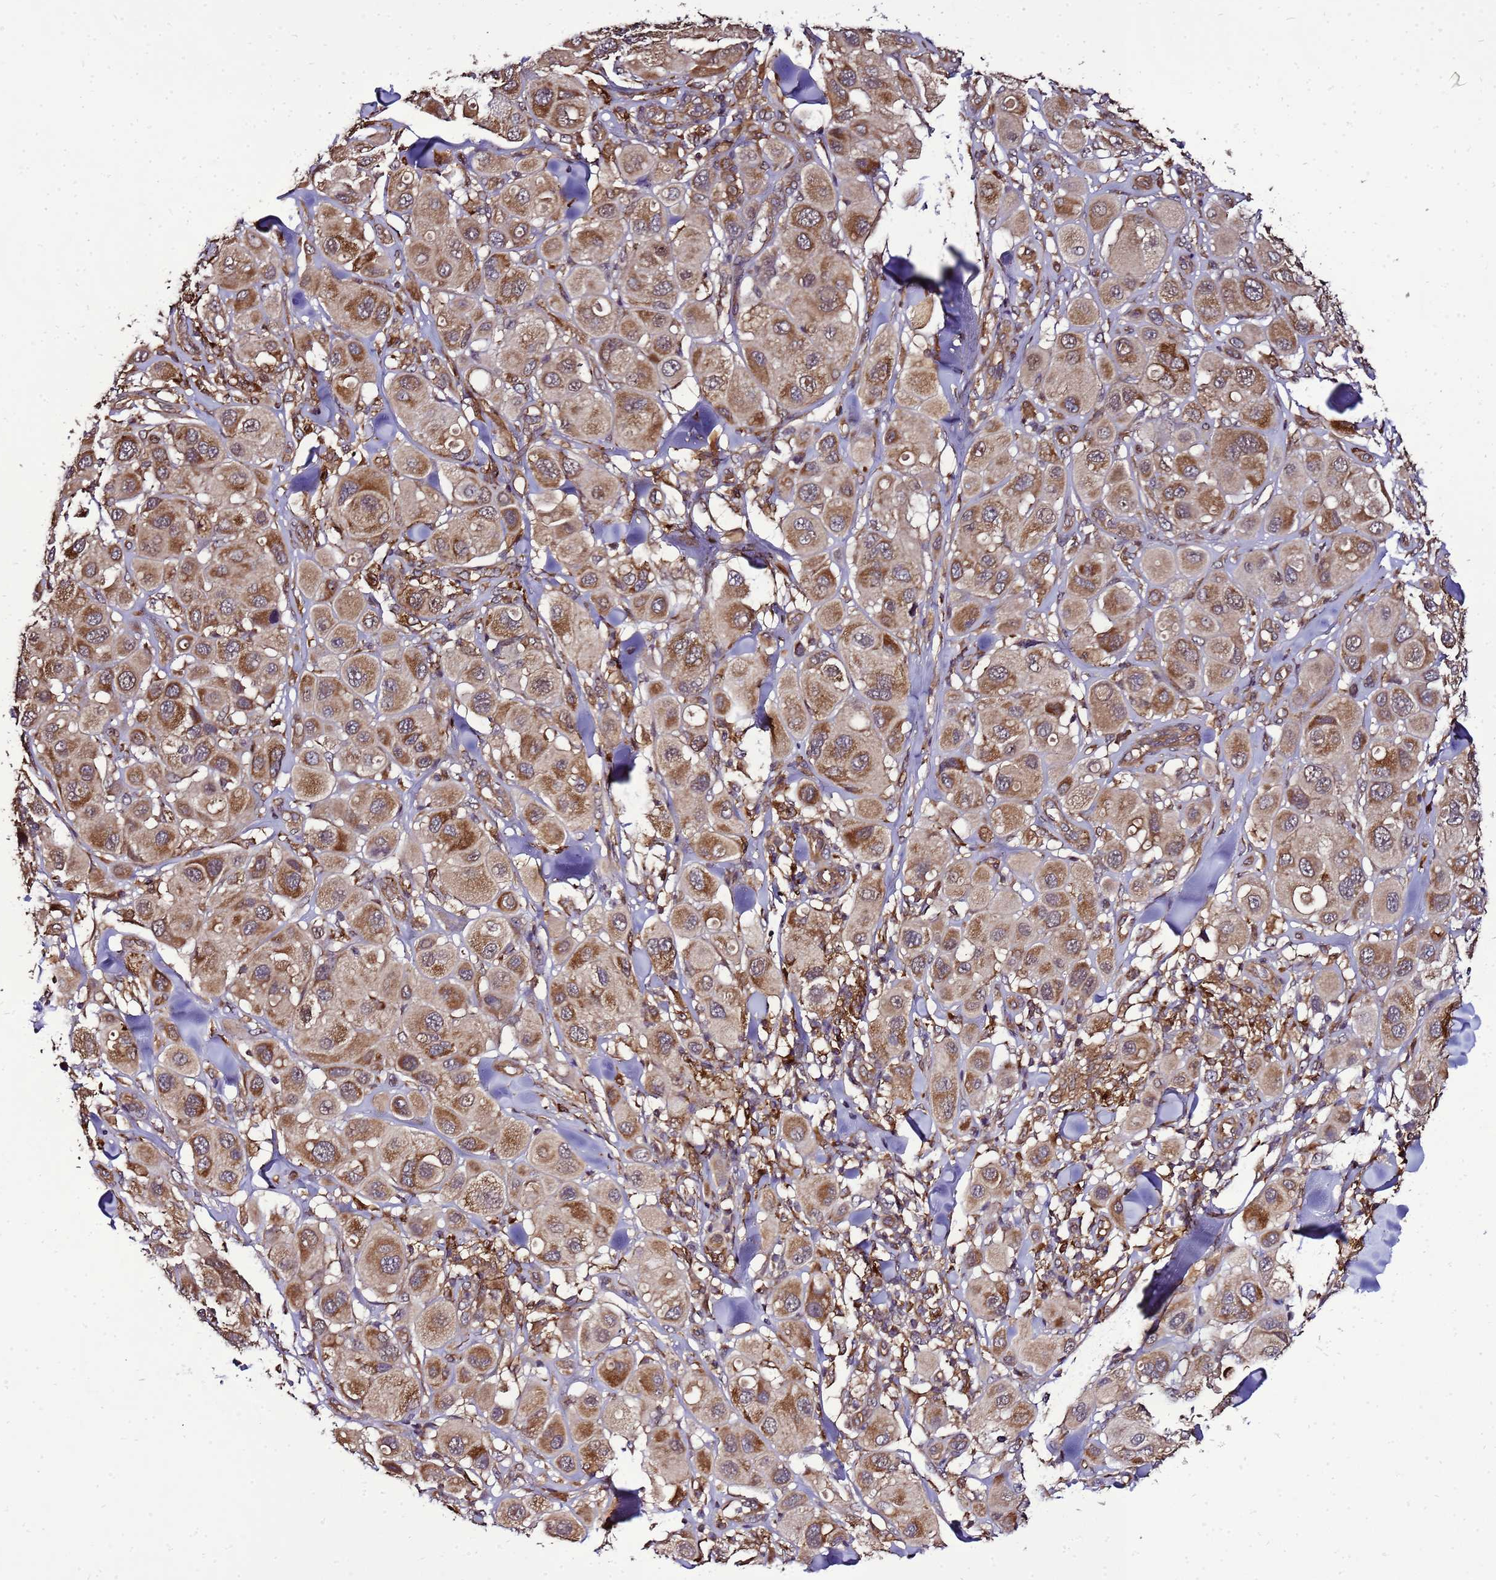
{"staining": {"intensity": "strong", "quantity": "25%-75%", "location": "cytoplasmic/membranous"}, "tissue": "melanoma", "cell_type": "Tumor cells", "image_type": "cancer", "snomed": [{"axis": "morphology", "description": "Malignant melanoma, Metastatic site"}, {"axis": "topography", "description": "Skin"}], "caption": "Immunohistochemical staining of human melanoma displays high levels of strong cytoplasmic/membranous protein staining in about 25%-75% of tumor cells.", "gene": "TRABD", "patient": {"sex": "male", "age": 41}}